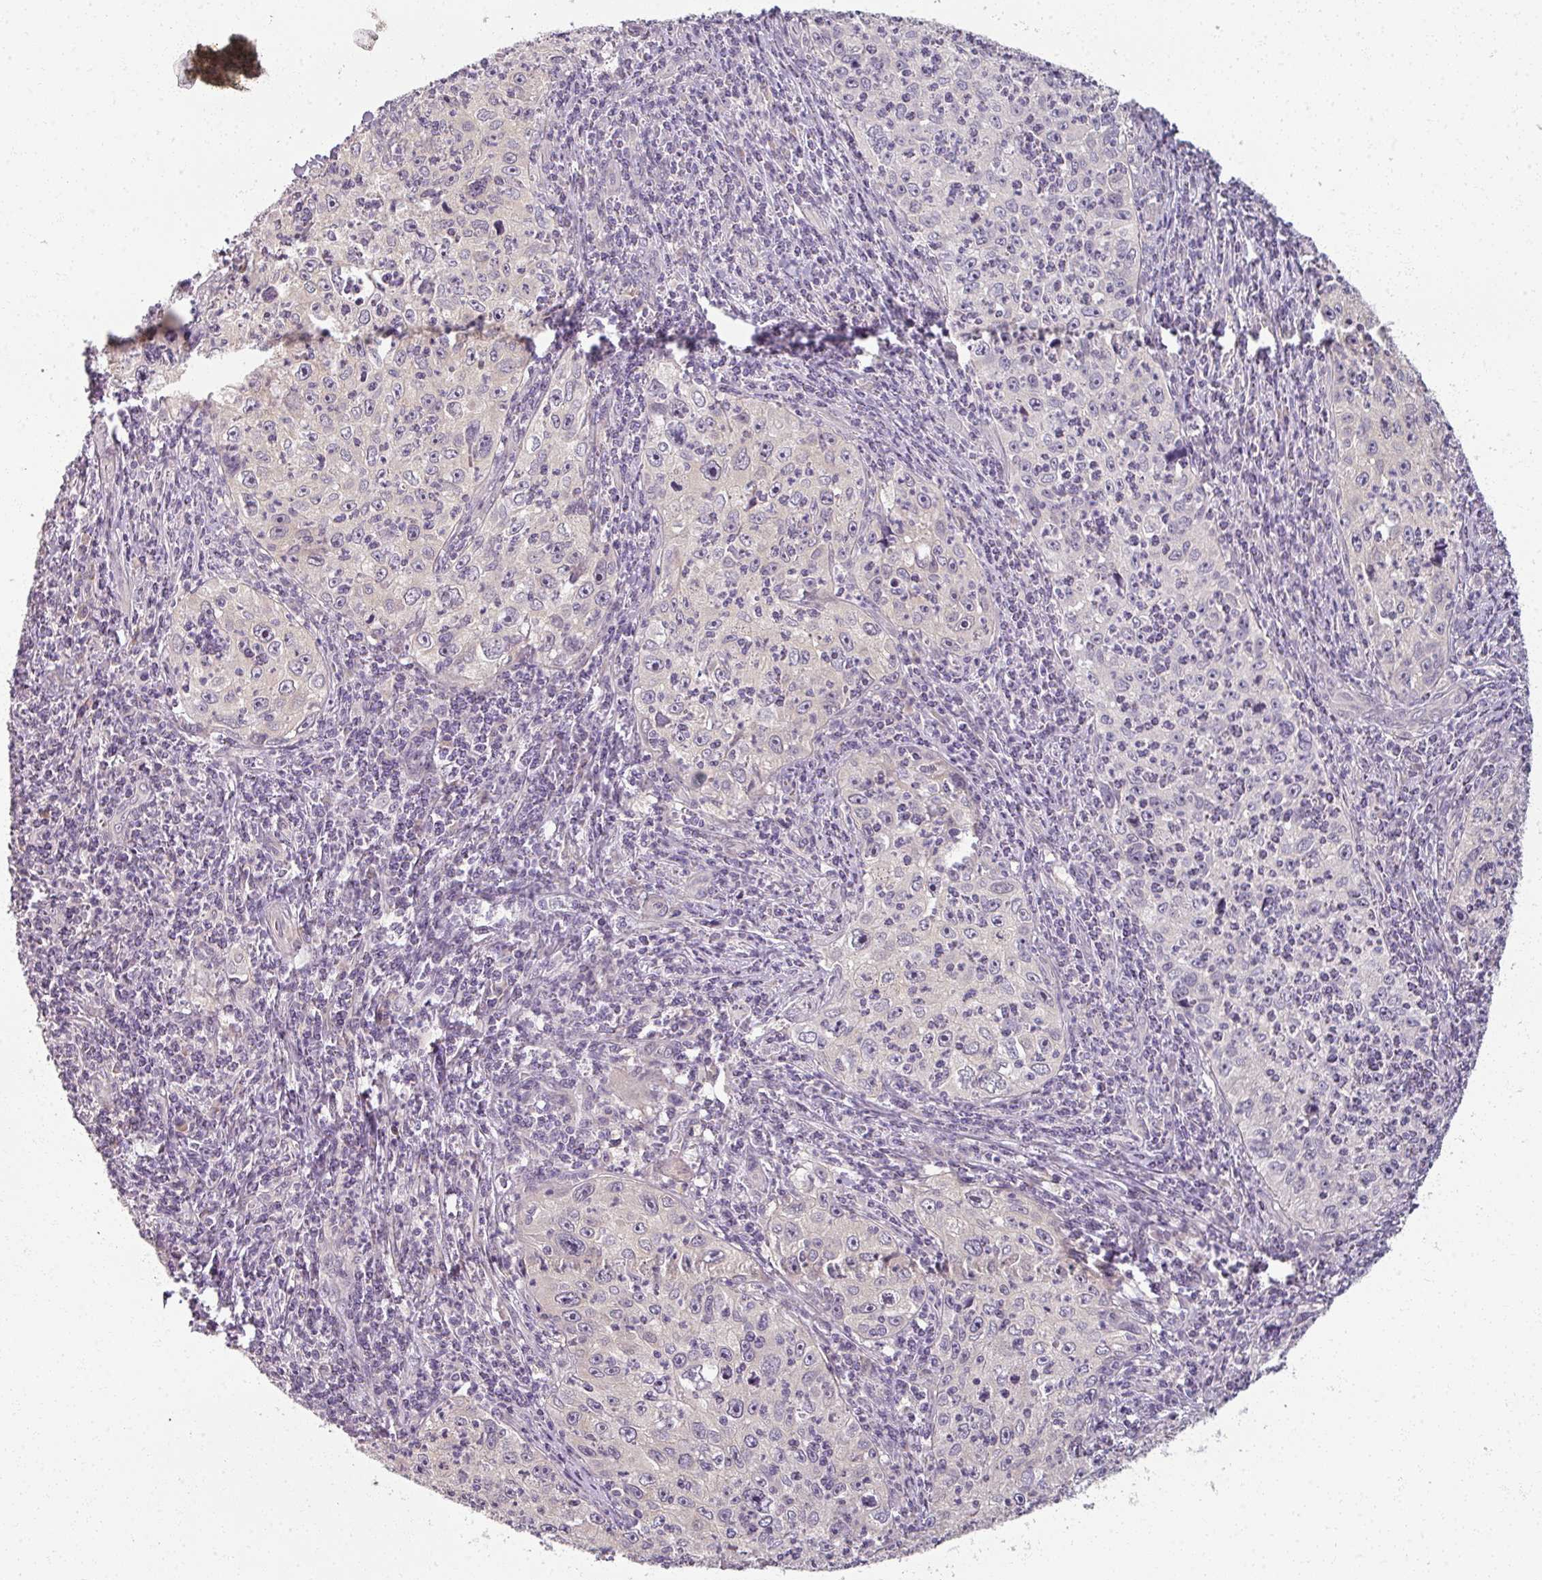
{"staining": {"intensity": "negative", "quantity": "none", "location": "none"}, "tissue": "cervical cancer", "cell_type": "Tumor cells", "image_type": "cancer", "snomed": [{"axis": "morphology", "description": "Squamous cell carcinoma, NOS"}, {"axis": "topography", "description": "Cervix"}], "caption": "This is an immunohistochemistry histopathology image of cervical squamous cell carcinoma. There is no expression in tumor cells.", "gene": "MYMK", "patient": {"sex": "female", "age": 30}}